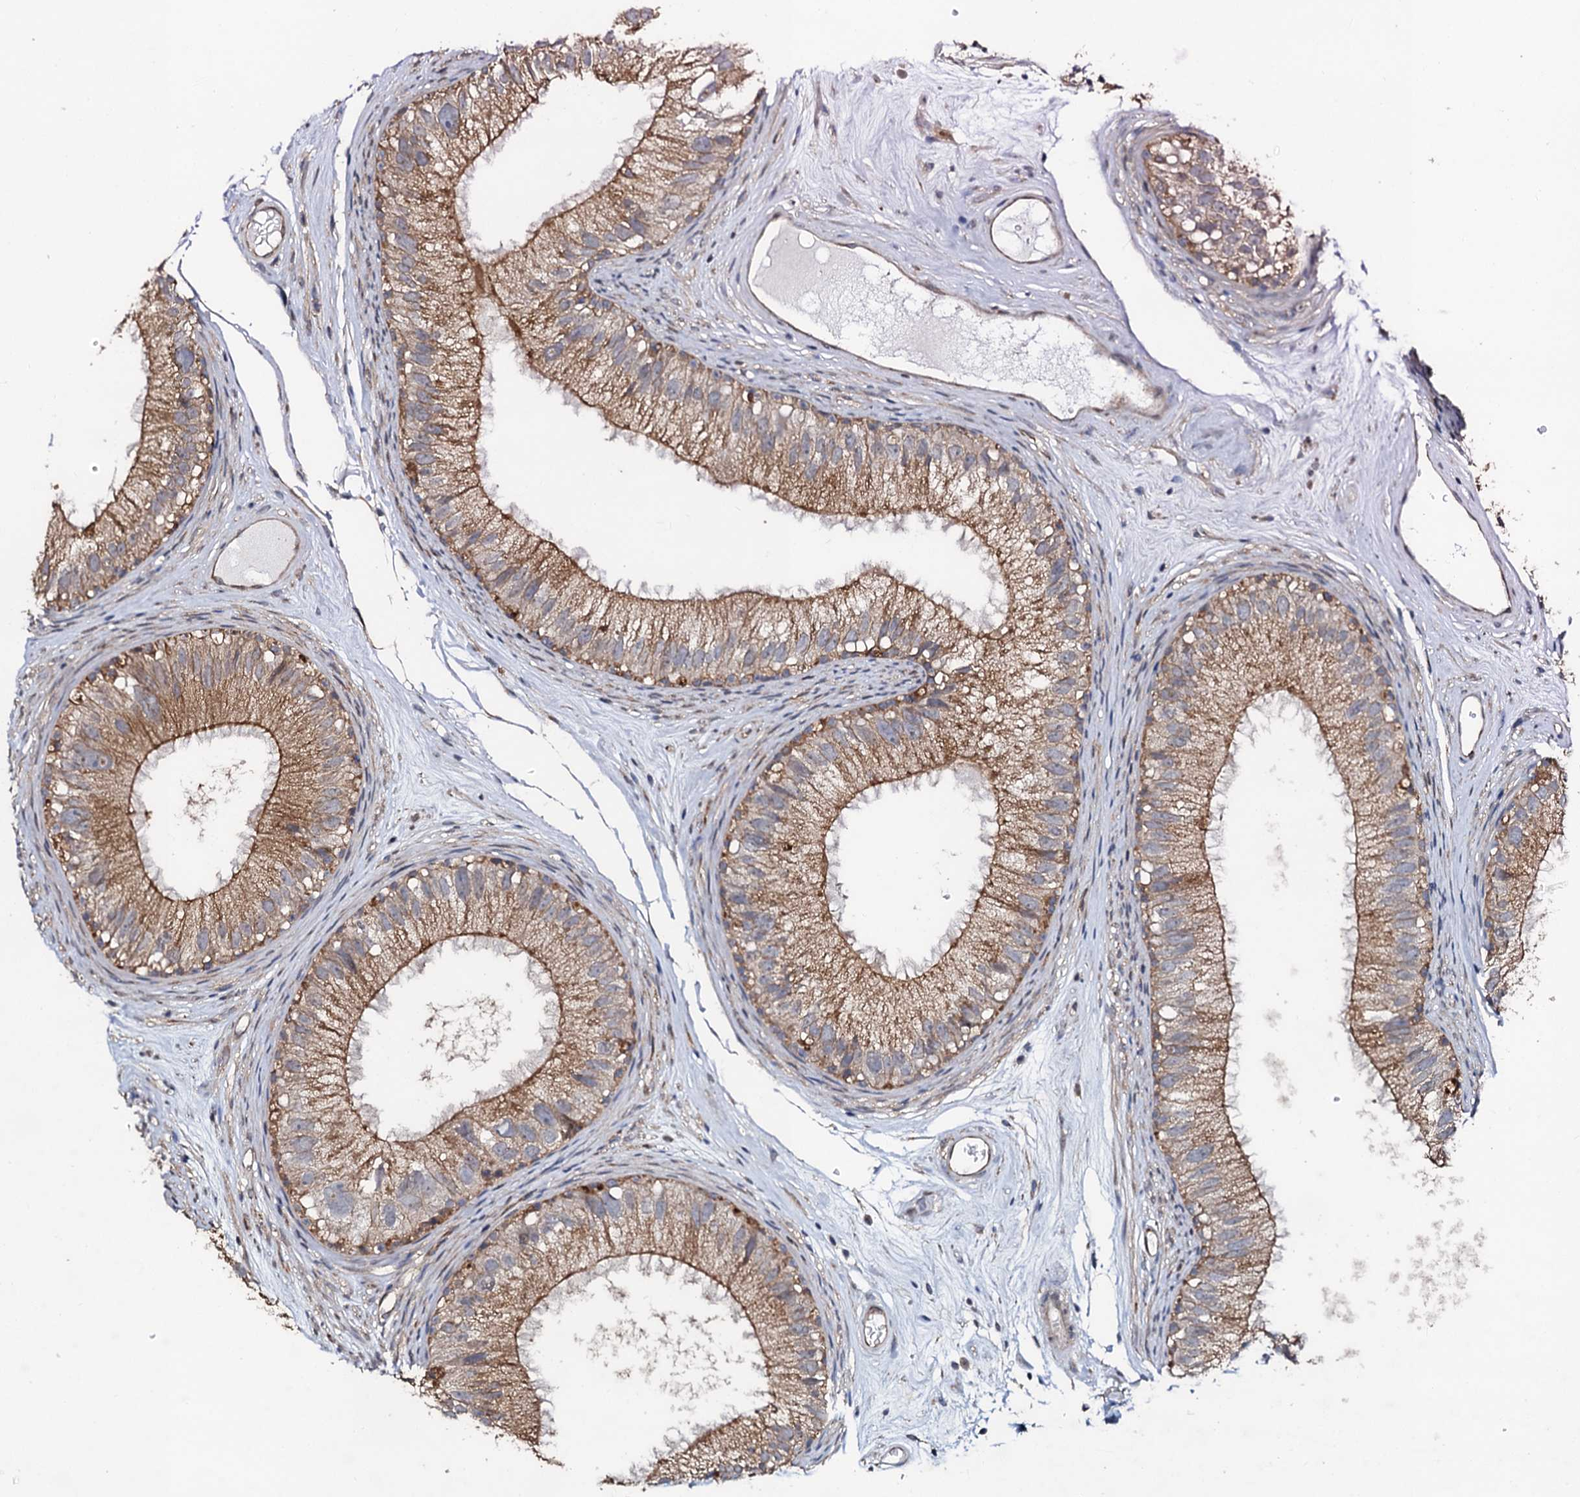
{"staining": {"intensity": "moderate", "quantity": ">75%", "location": "cytoplasmic/membranous"}, "tissue": "epididymis", "cell_type": "Glandular cells", "image_type": "normal", "snomed": [{"axis": "morphology", "description": "Normal tissue, NOS"}, {"axis": "topography", "description": "Epididymis"}], "caption": "Moderate cytoplasmic/membranous expression is identified in about >75% of glandular cells in benign epididymis. The protein is shown in brown color, while the nuclei are stained blue.", "gene": "GLCE", "patient": {"sex": "male", "age": 77}}